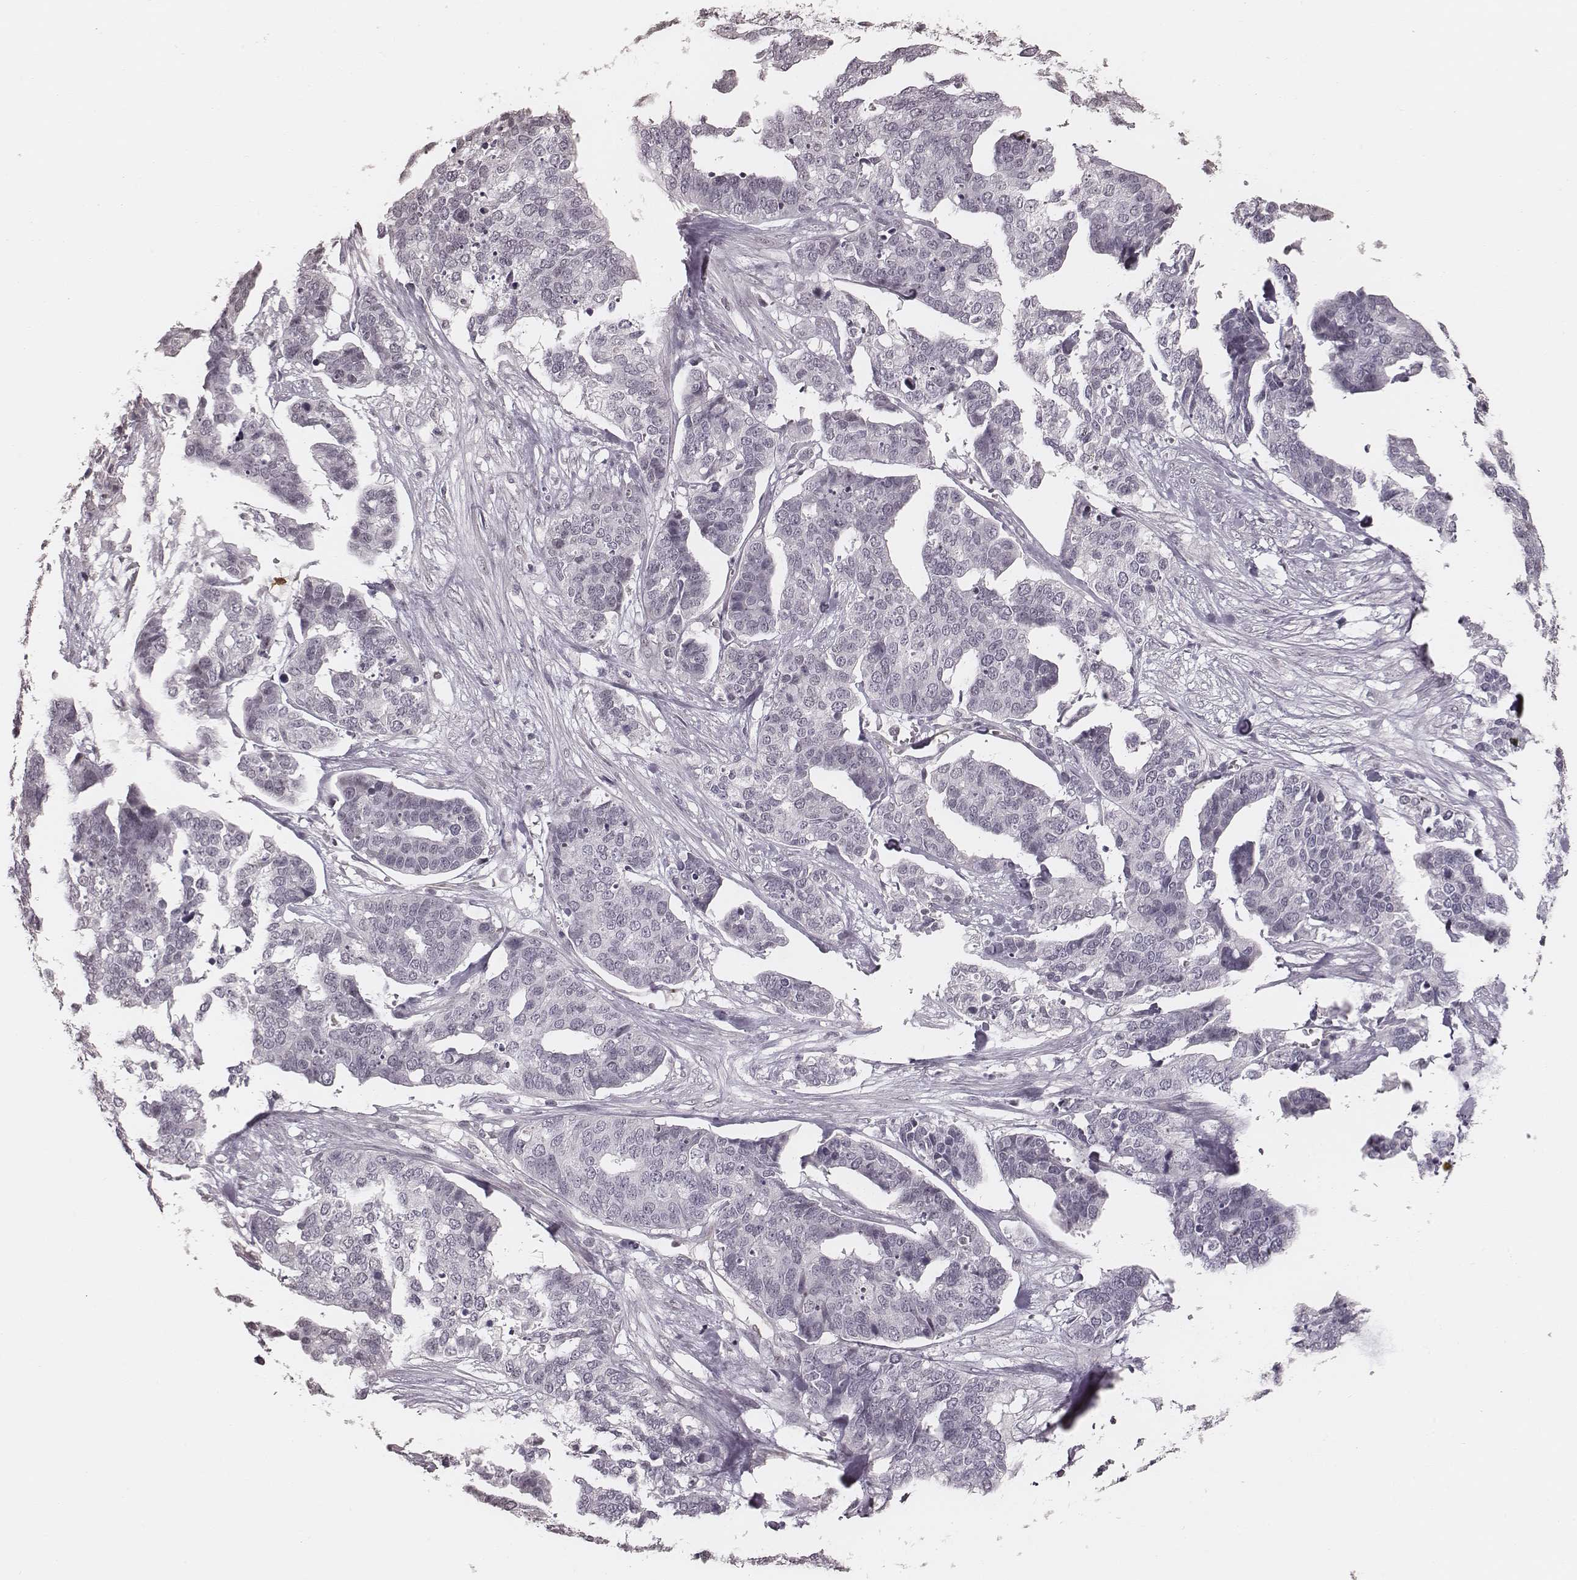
{"staining": {"intensity": "negative", "quantity": "none", "location": "none"}, "tissue": "ovarian cancer", "cell_type": "Tumor cells", "image_type": "cancer", "snomed": [{"axis": "morphology", "description": "Carcinoma, endometroid"}, {"axis": "topography", "description": "Ovary"}], "caption": "Tumor cells are negative for protein expression in human ovarian cancer (endometroid carcinoma). The staining is performed using DAB brown chromogen with nuclei counter-stained in using hematoxylin.", "gene": "KITLG", "patient": {"sex": "female", "age": 65}}